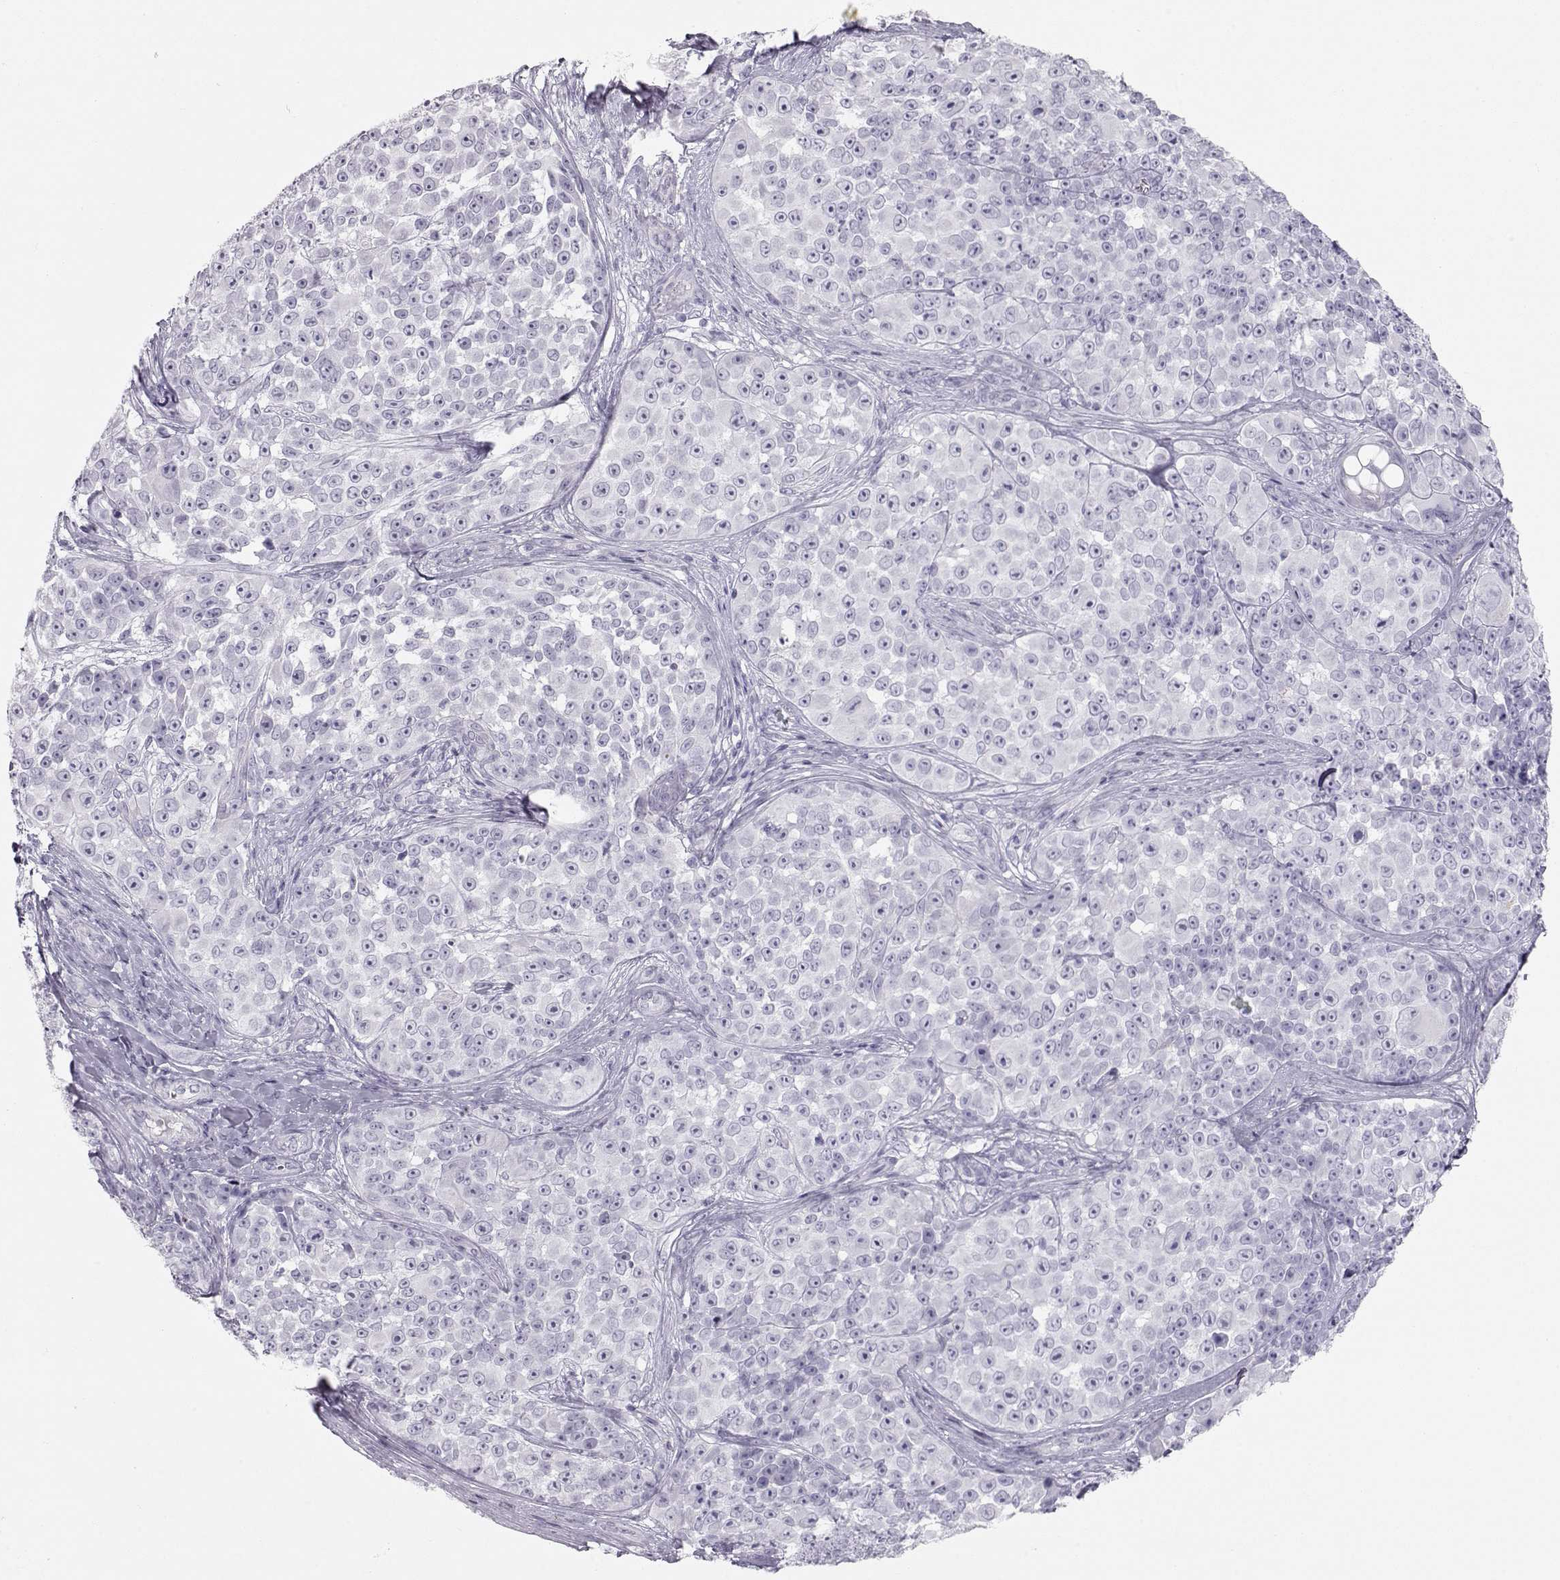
{"staining": {"intensity": "negative", "quantity": "none", "location": "none"}, "tissue": "melanoma", "cell_type": "Tumor cells", "image_type": "cancer", "snomed": [{"axis": "morphology", "description": "Malignant melanoma, NOS"}, {"axis": "topography", "description": "Skin"}], "caption": "This is an IHC histopathology image of human melanoma. There is no staining in tumor cells.", "gene": "MIP", "patient": {"sex": "female", "age": 88}}